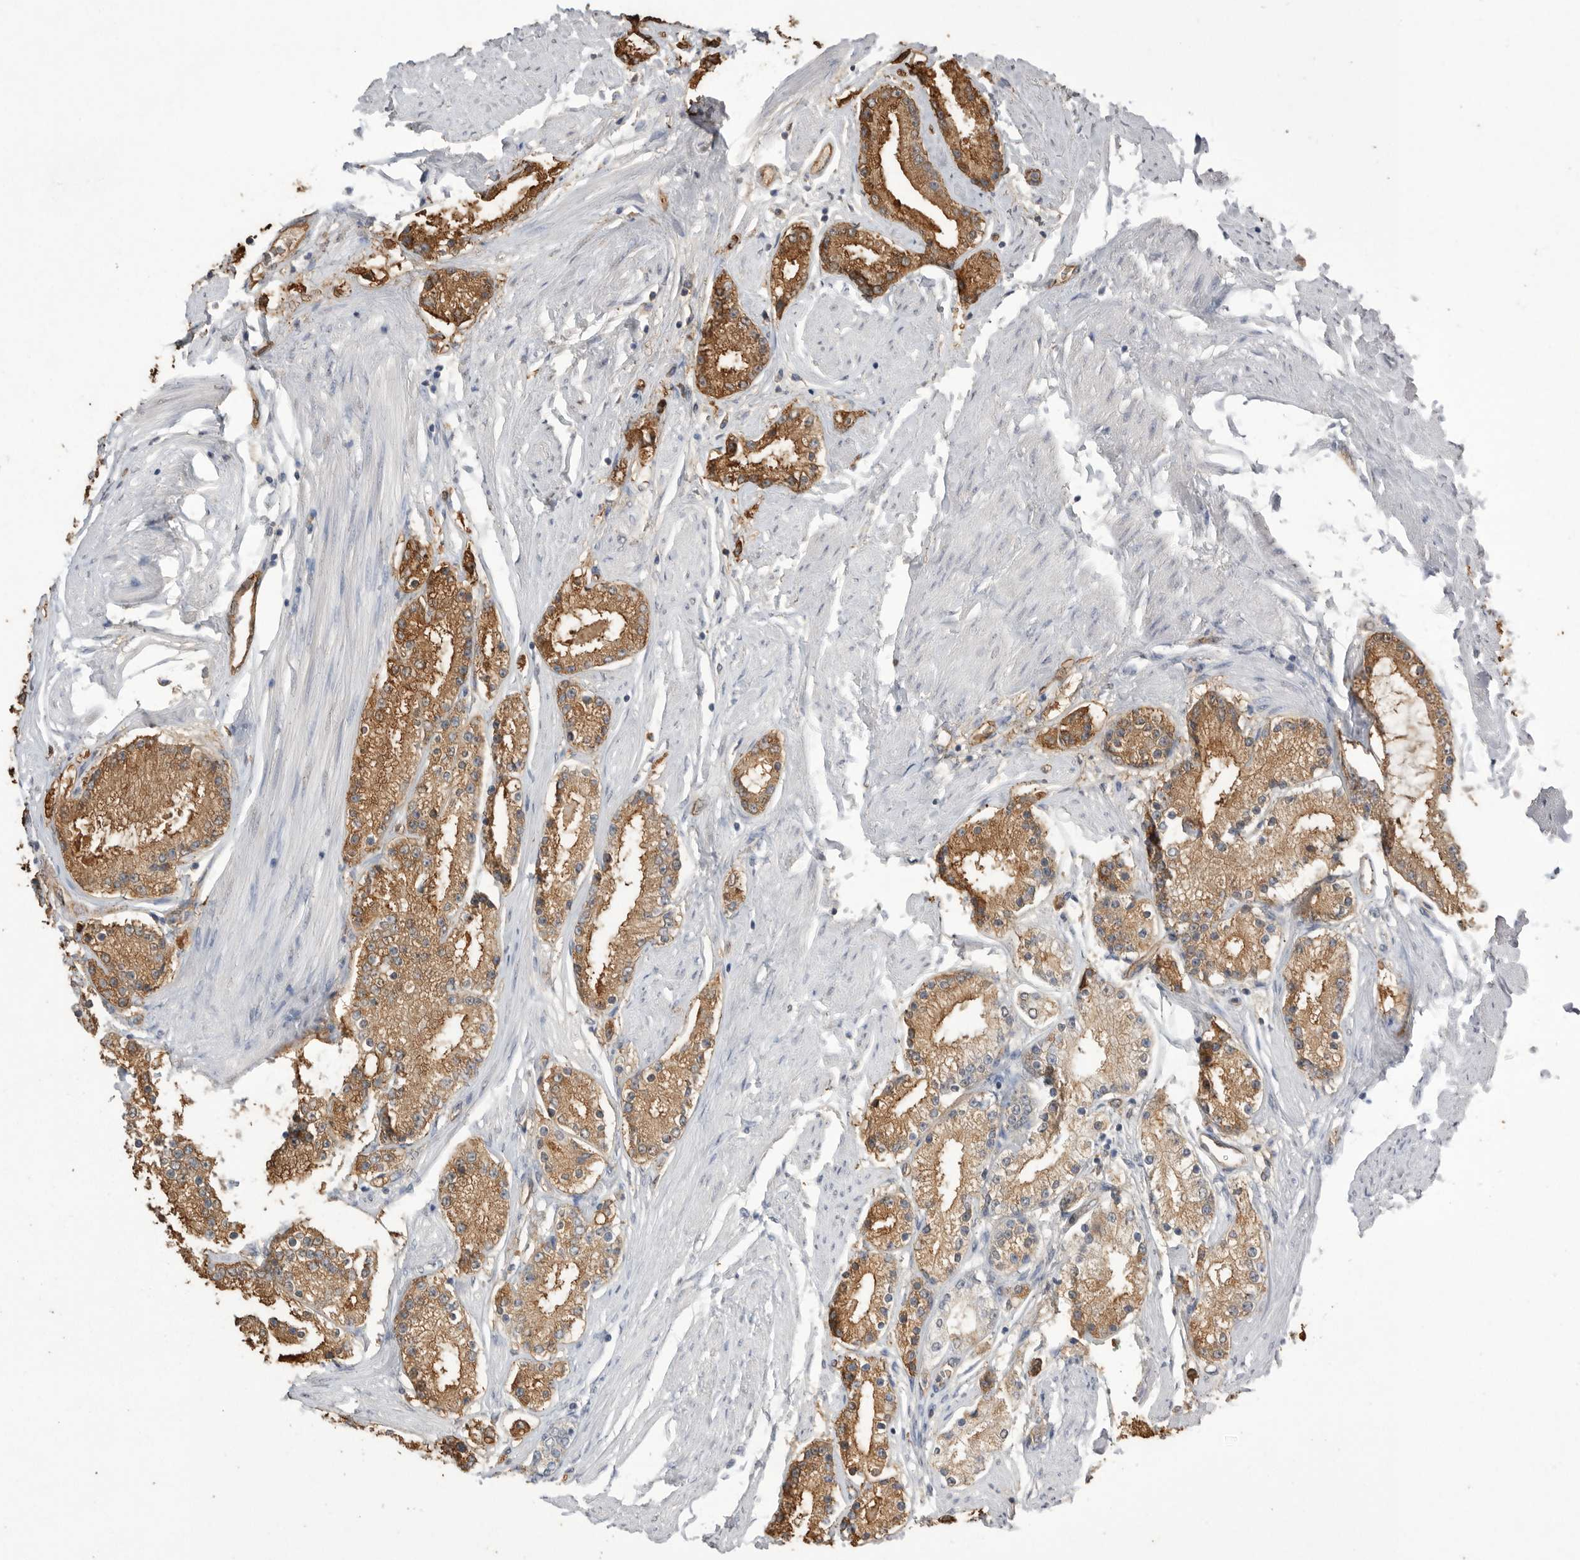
{"staining": {"intensity": "moderate", "quantity": ">75%", "location": "cytoplasmic/membranous"}, "tissue": "prostate cancer", "cell_type": "Tumor cells", "image_type": "cancer", "snomed": [{"axis": "morphology", "description": "Adenocarcinoma, Low grade"}, {"axis": "topography", "description": "Prostate"}], "caption": "Protein expression by immunohistochemistry demonstrates moderate cytoplasmic/membranous staining in about >75% of tumor cells in prostate low-grade adenocarcinoma.", "gene": "IL27", "patient": {"sex": "male", "age": 63}}